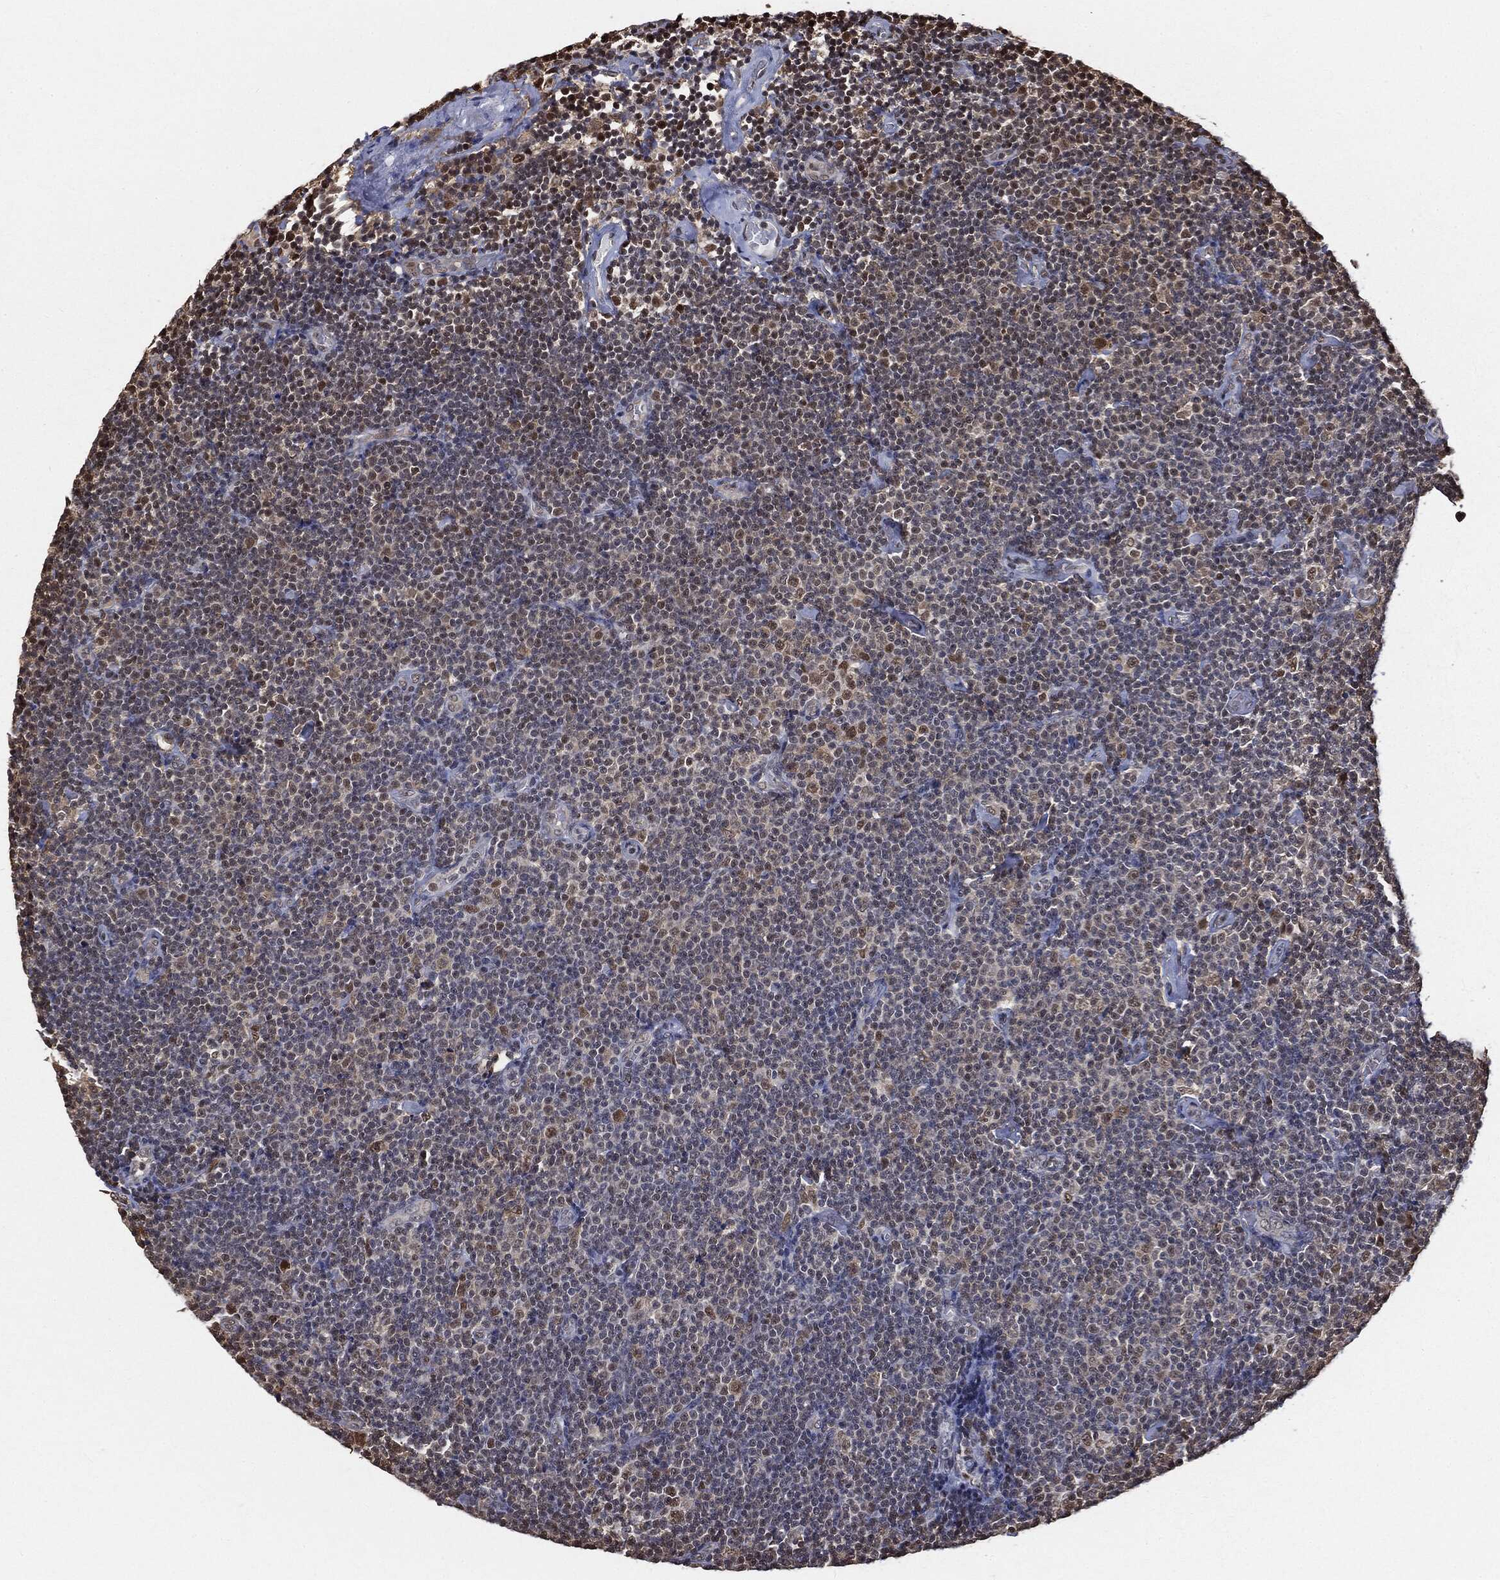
{"staining": {"intensity": "moderate", "quantity": "<25%", "location": "nuclear"}, "tissue": "lymphoma", "cell_type": "Tumor cells", "image_type": "cancer", "snomed": [{"axis": "morphology", "description": "Malignant lymphoma, non-Hodgkin's type, Low grade"}, {"axis": "topography", "description": "Lymph node"}], "caption": "Malignant lymphoma, non-Hodgkin's type (low-grade) stained for a protein displays moderate nuclear positivity in tumor cells.", "gene": "SHLD2", "patient": {"sex": "male", "age": 81}}